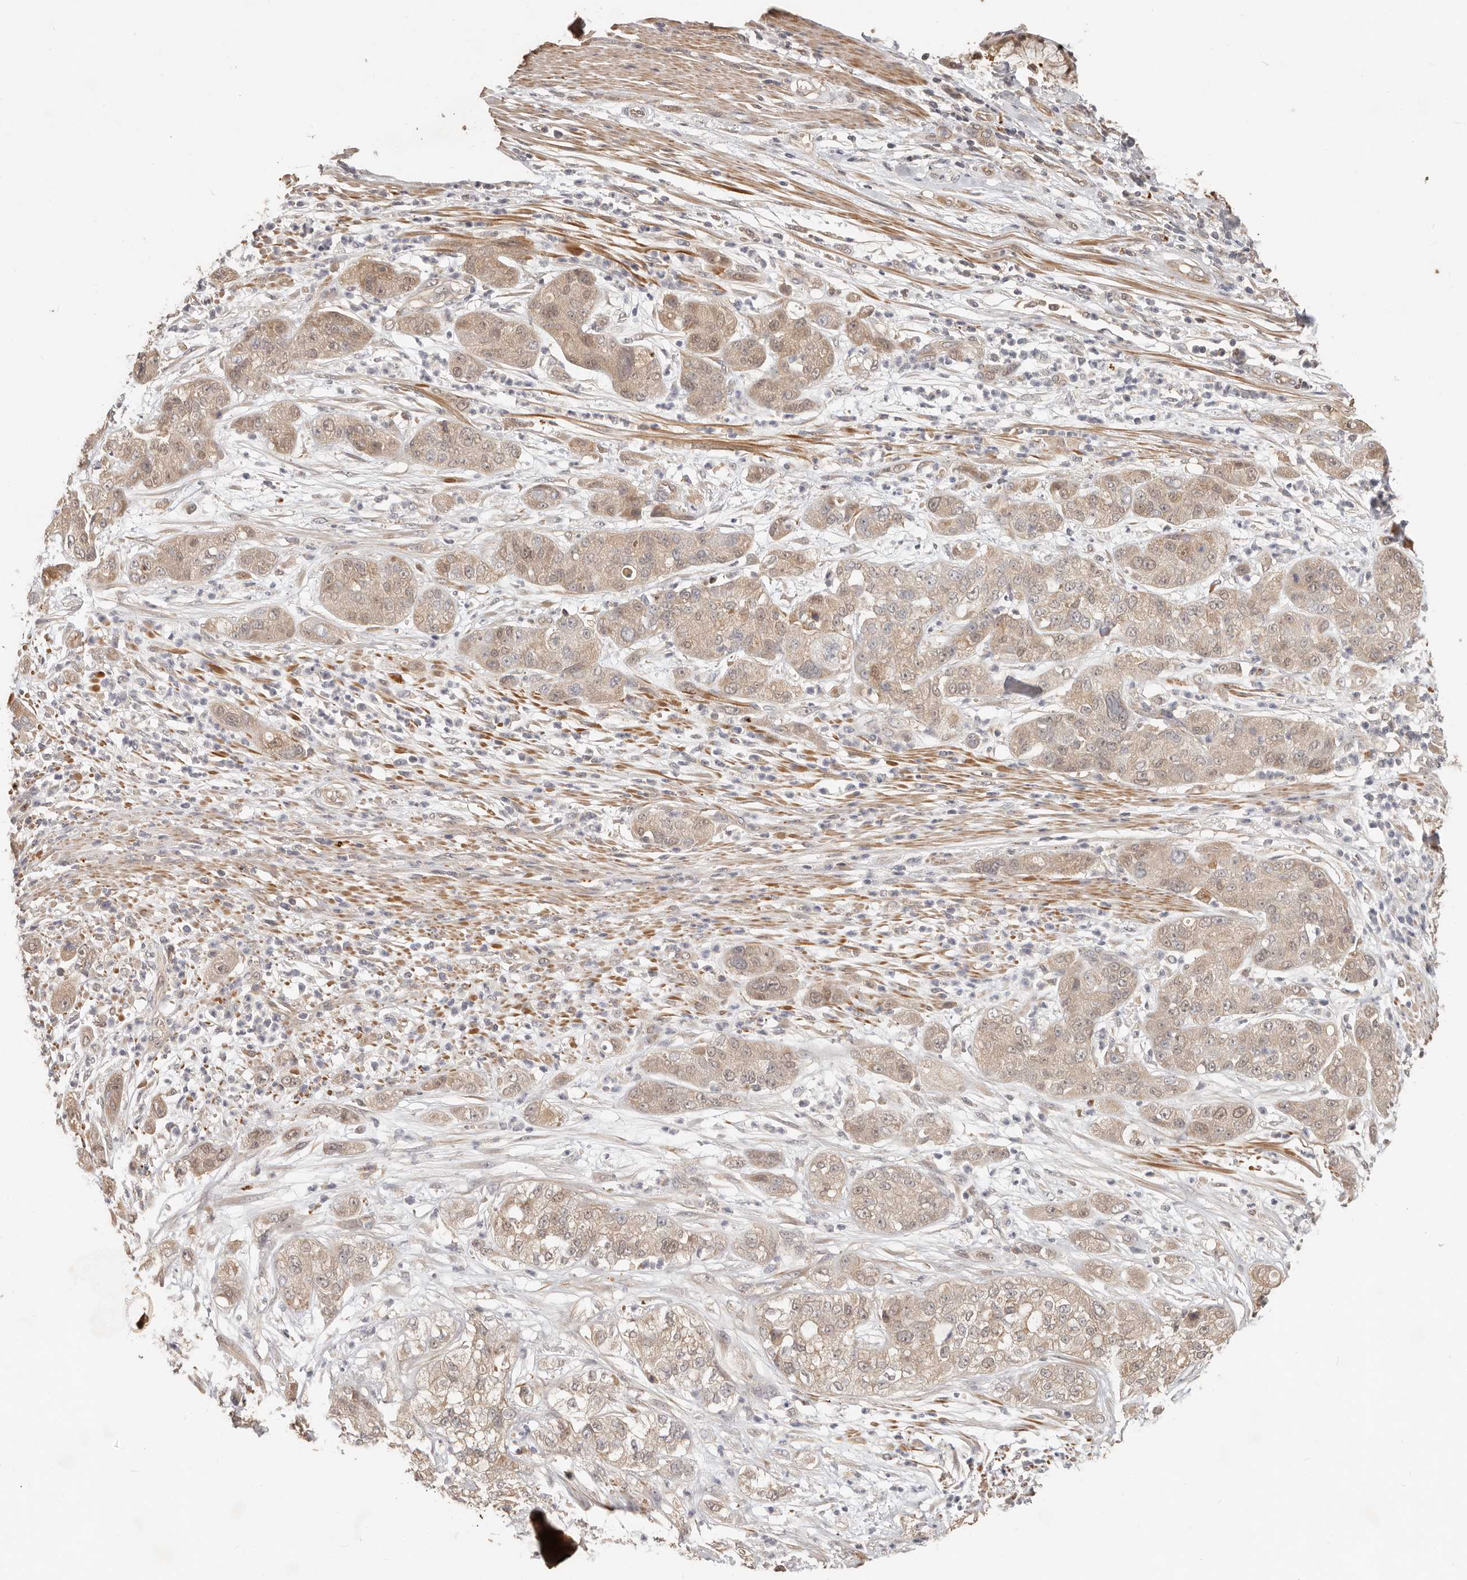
{"staining": {"intensity": "weak", "quantity": ">75%", "location": "cytoplasmic/membranous,nuclear"}, "tissue": "pancreatic cancer", "cell_type": "Tumor cells", "image_type": "cancer", "snomed": [{"axis": "morphology", "description": "Adenocarcinoma, NOS"}, {"axis": "topography", "description": "Pancreas"}], "caption": "IHC (DAB (3,3'-diaminobenzidine)) staining of adenocarcinoma (pancreatic) displays weak cytoplasmic/membranous and nuclear protein expression in about >75% of tumor cells.", "gene": "MTFR2", "patient": {"sex": "female", "age": 78}}